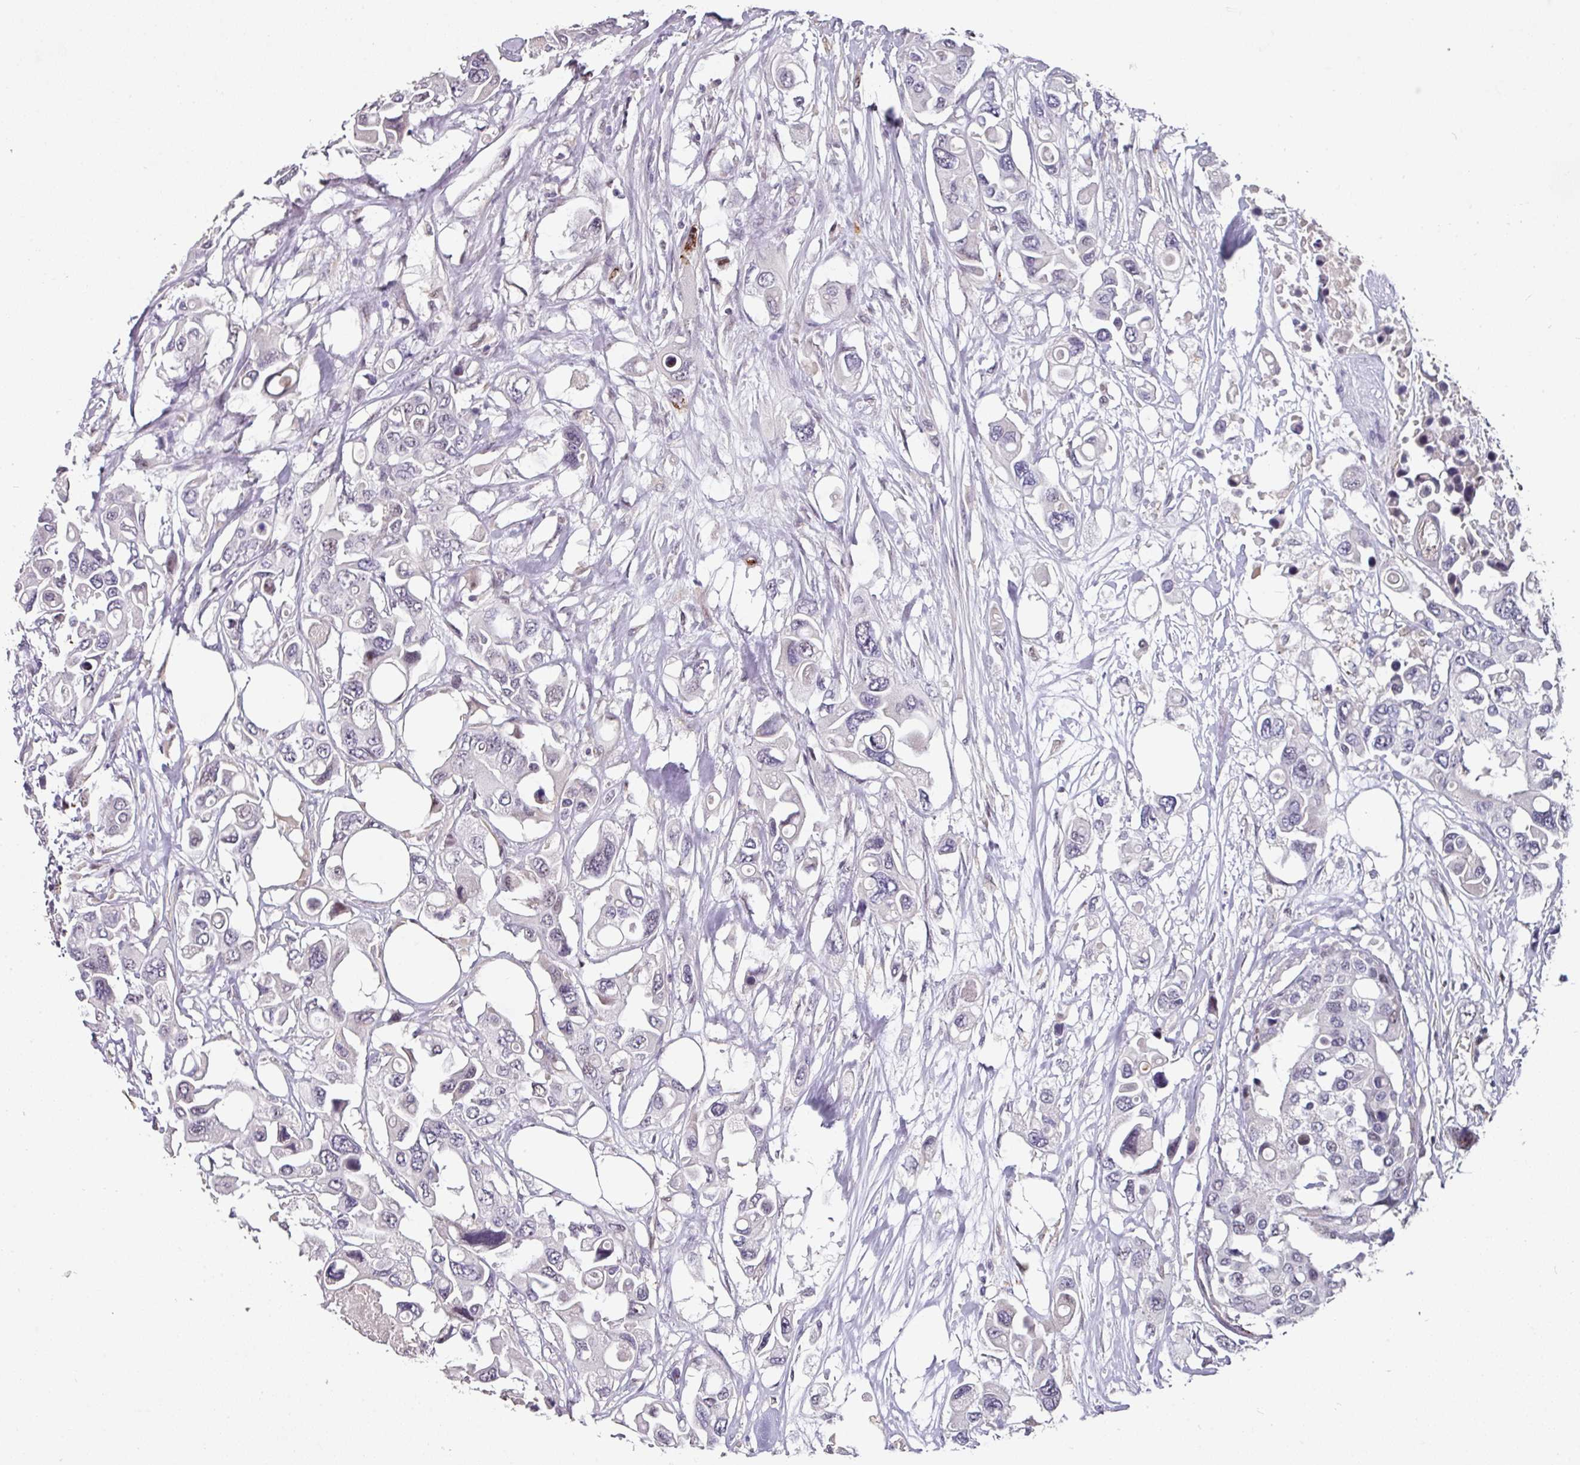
{"staining": {"intensity": "negative", "quantity": "none", "location": "none"}, "tissue": "colorectal cancer", "cell_type": "Tumor cells", "image_type": "cancer", "snomed": [{"axis": "morphology", "description": "Adenocarcinoma, NOS"}, {"axis": "topography", "description": "Colon"}], "caption": "The immunohistochemistry micrograph has no significant expression in tumor cells of adenocarcinoma (colorectal) tissue.", "gene": "SIDT2", "patient": {"sex": "male", "age": 77}}